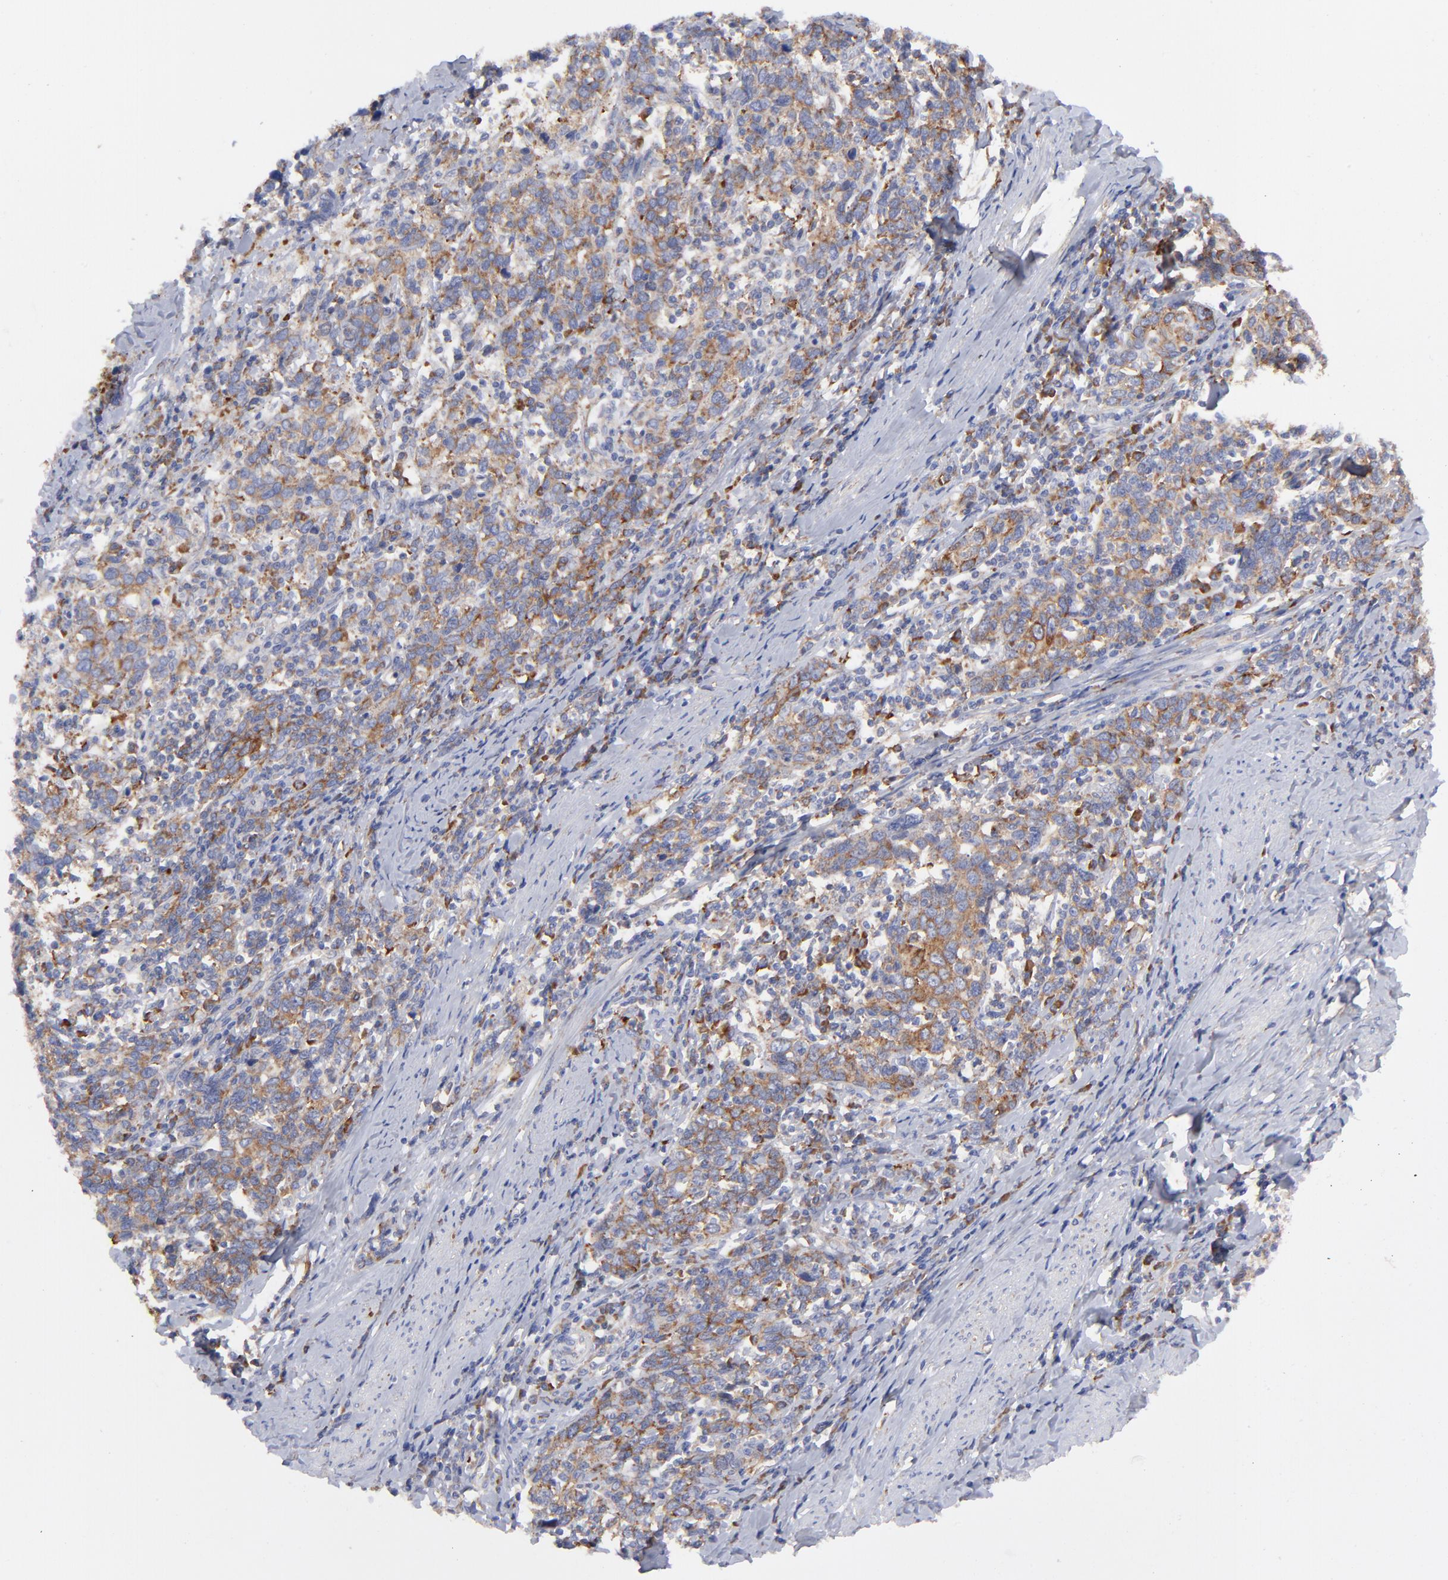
{"staining": {"intensity": "moderate", "quantity": ">75%", "location": "cytoplasmic/membranous"}, "tissue": "cervical cancer", "cell_type": "Tumor cells", "image_type": "cancer", "snomed": [{"axis": "morphology", "description": "Squamous cell carcinoma, NOS"}, {"axis": "topography", "description": "Cervix"}], "caption": "Immunohistochemistry (IHC) photomicrograph of neoplastic tissue: cervical cancer stained using IHC displays medium levels of moderate protein expression localized specifically in the cytoplasmic/membranous of tumor cells, appearing as a cytoplasmic/membranous brown color.", "gene": "EIF2AK2", "patient": {"sex": "female", "age": 41}}